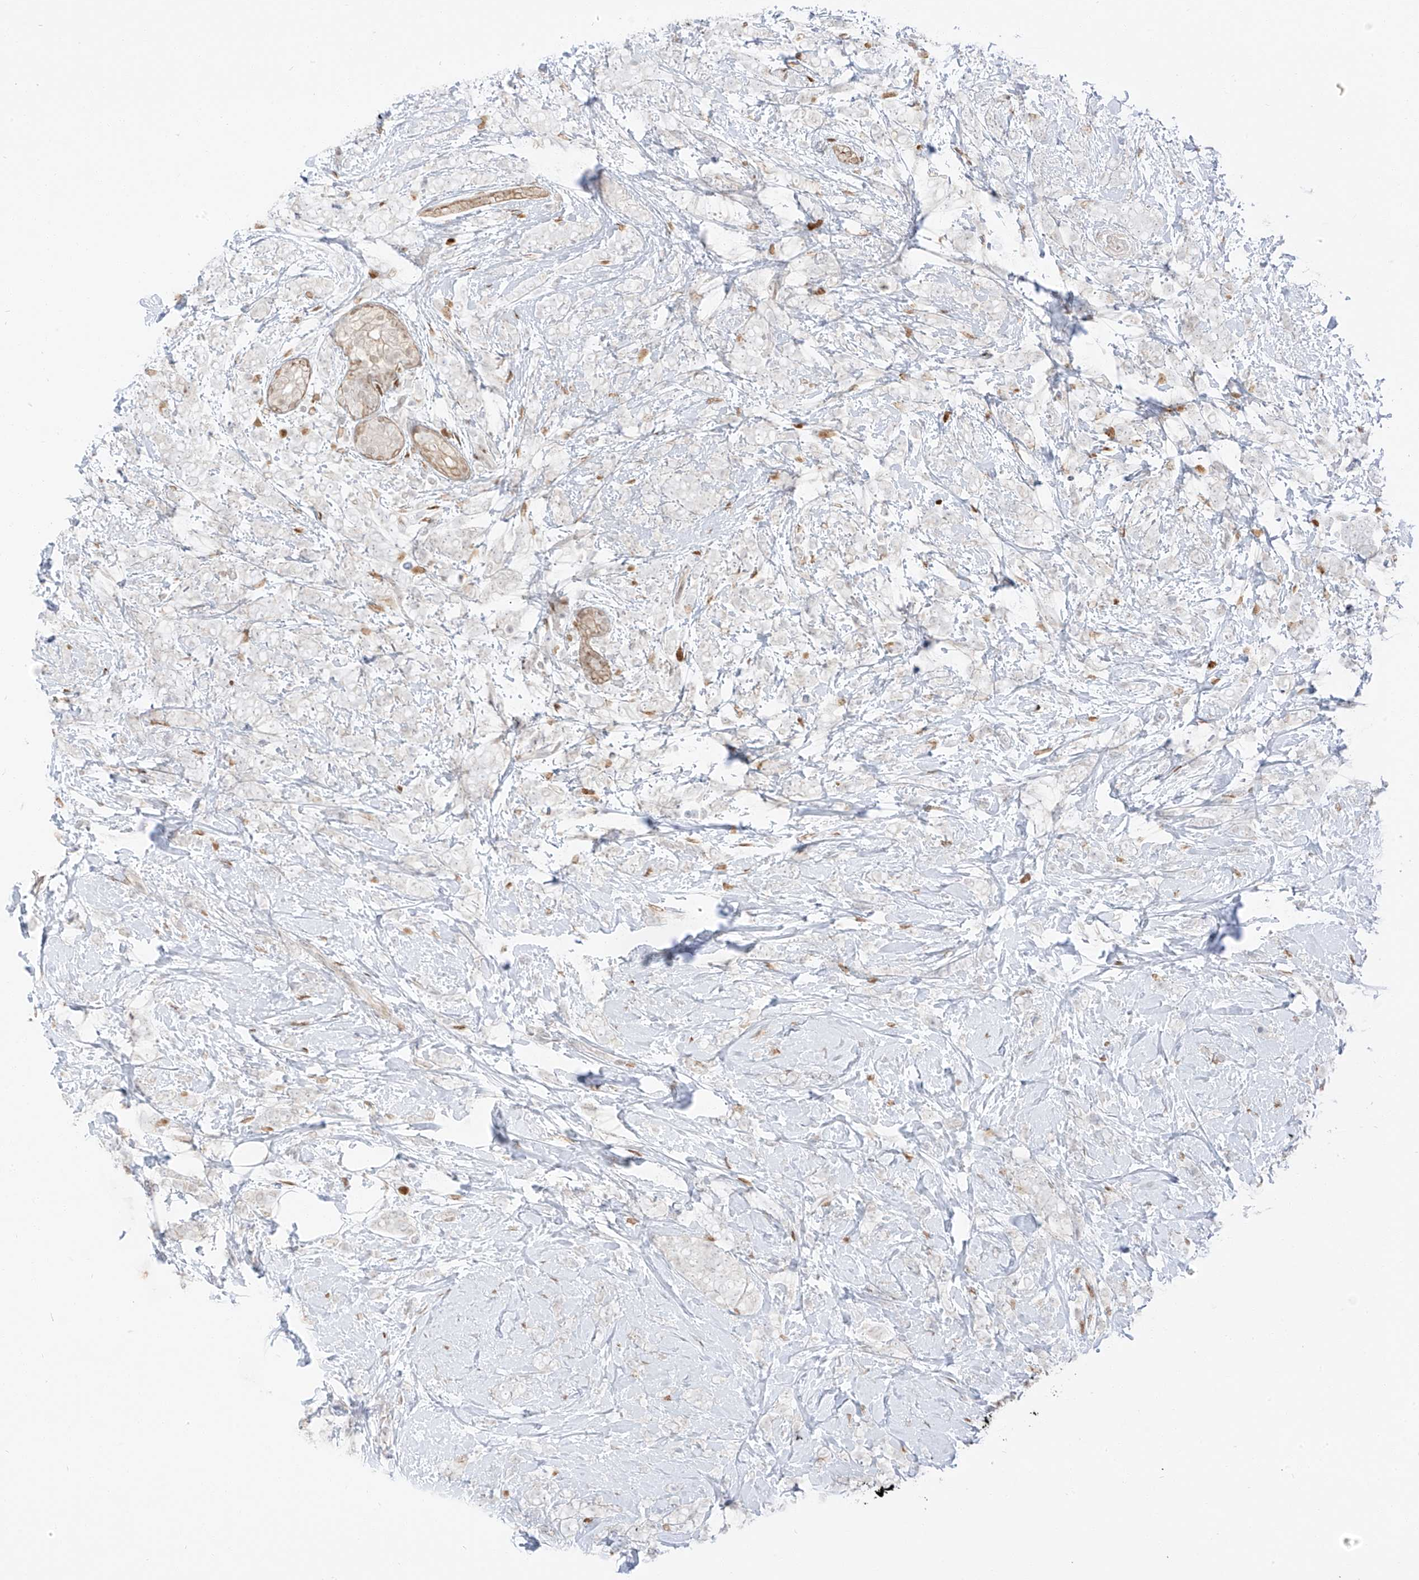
{"staining": {"intensity": "negative", "quantity": "none", "location": "none"}, "tissue": "breast cancer", "cell_type": "Tumor cells", "image_type": "cancer", "snomed": [{"axis": "morphology", "description": "Lobular carcinoma"}, {"axis": "topography", "description": "Breast"}], "caption": "The image demonstrates no staining of tumor cells in breast lobular carcinoma. (DAB (3,3'-diaminobenzidine) immunohistochemistry (IHC), high magnification).", "gene": "ZNF774", "patient": {"sex": "female", "age": 58}}